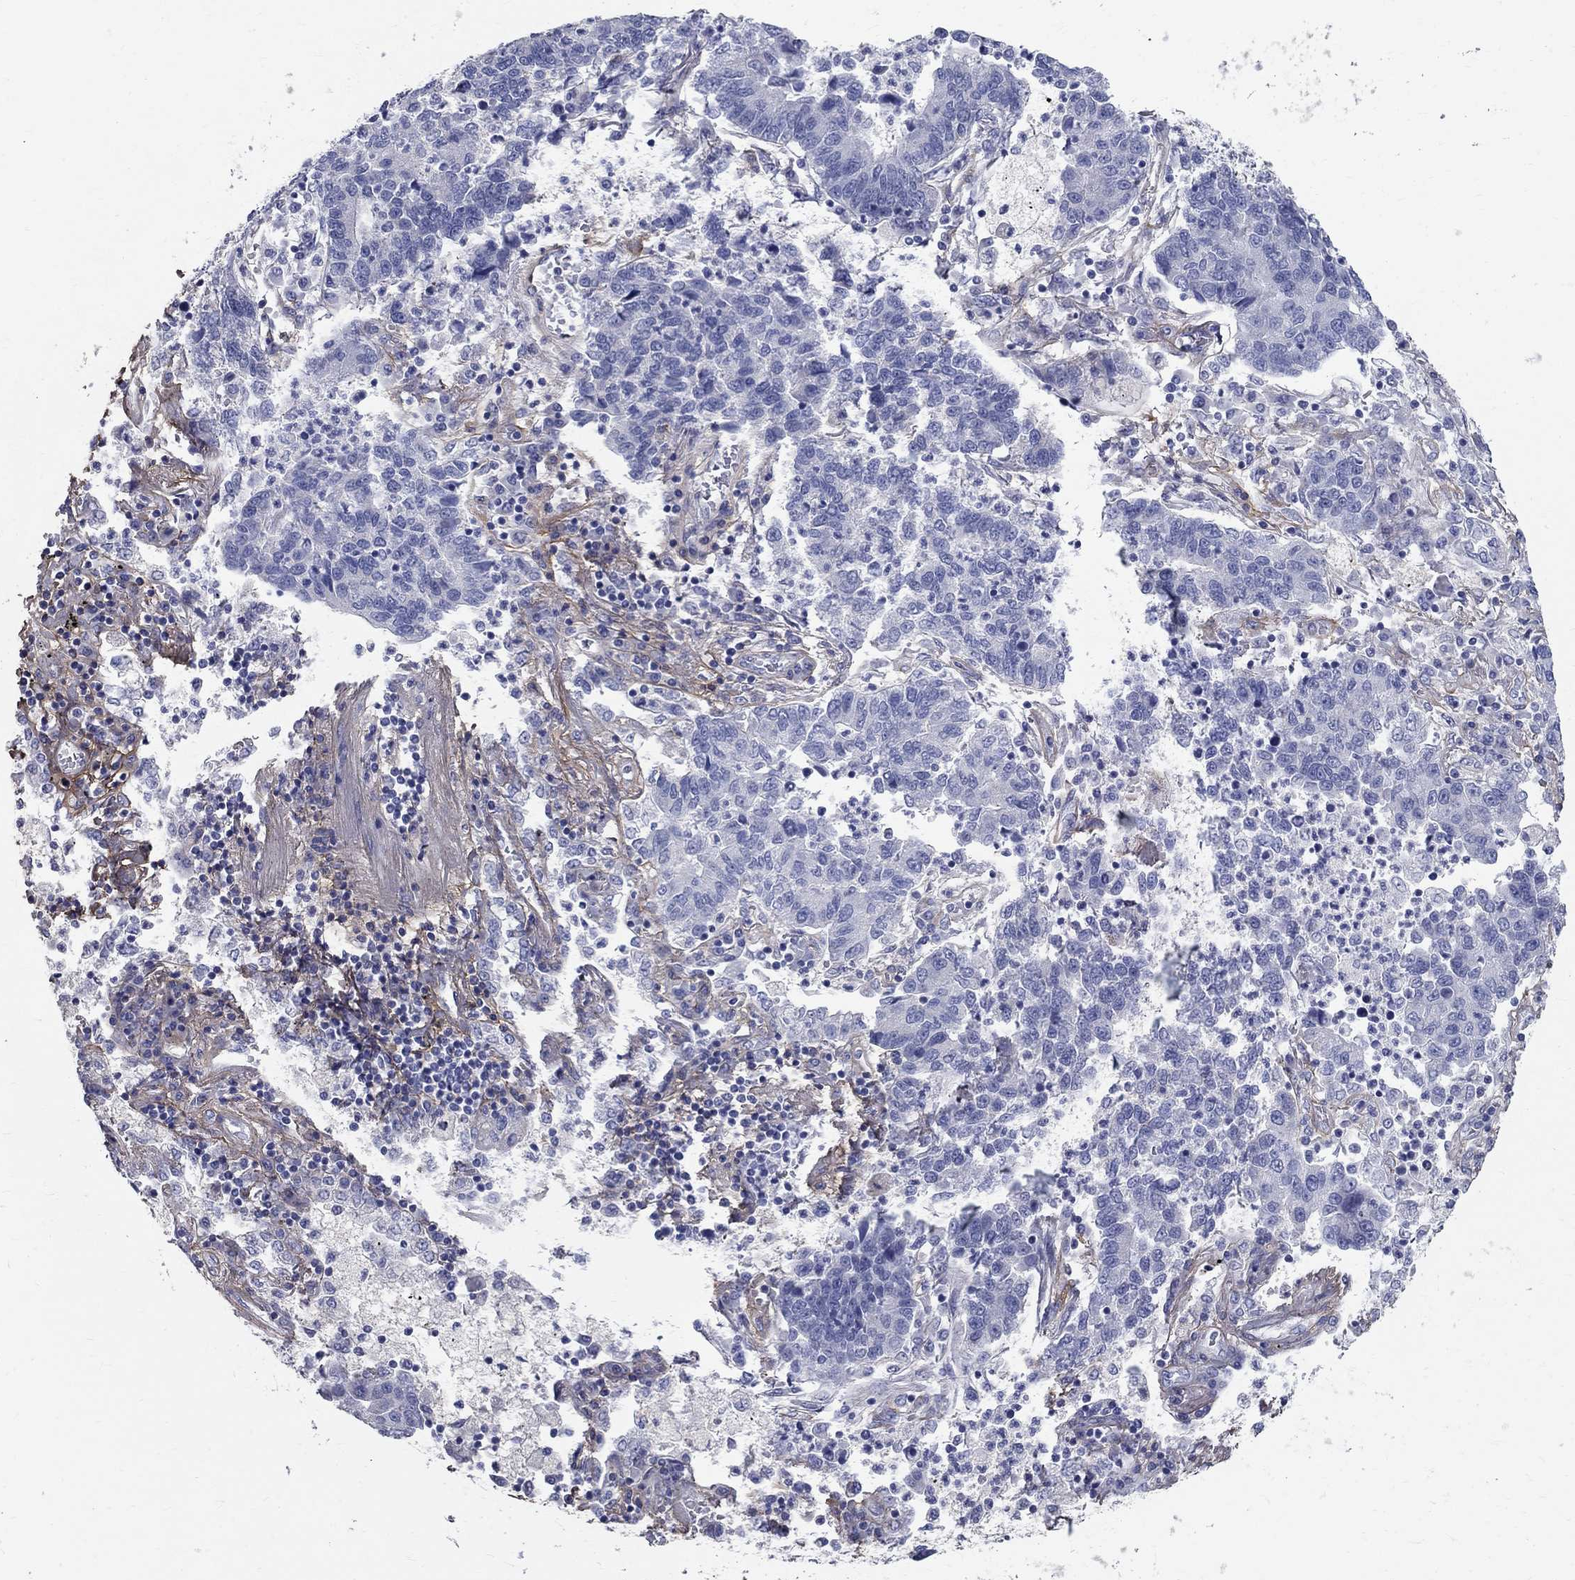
{"staining": {"intensity": "negative", "quantity": "none", "location": "none"}, "tissue": "lung cancer", "cell_type": "Tumor cells", "image_type": "cancer", "snomed": [{"axis": "morphology", "description": "Adenocarcinoma, NOS"}, {"axis": "topography", "description": "Lung"}], "caption": "Lung cancer was stained to show a protein in brown. There is no significant positivity in tumor cells.", "gene": "ANXA10", "patient": {"sex": "female", "age": 57}}